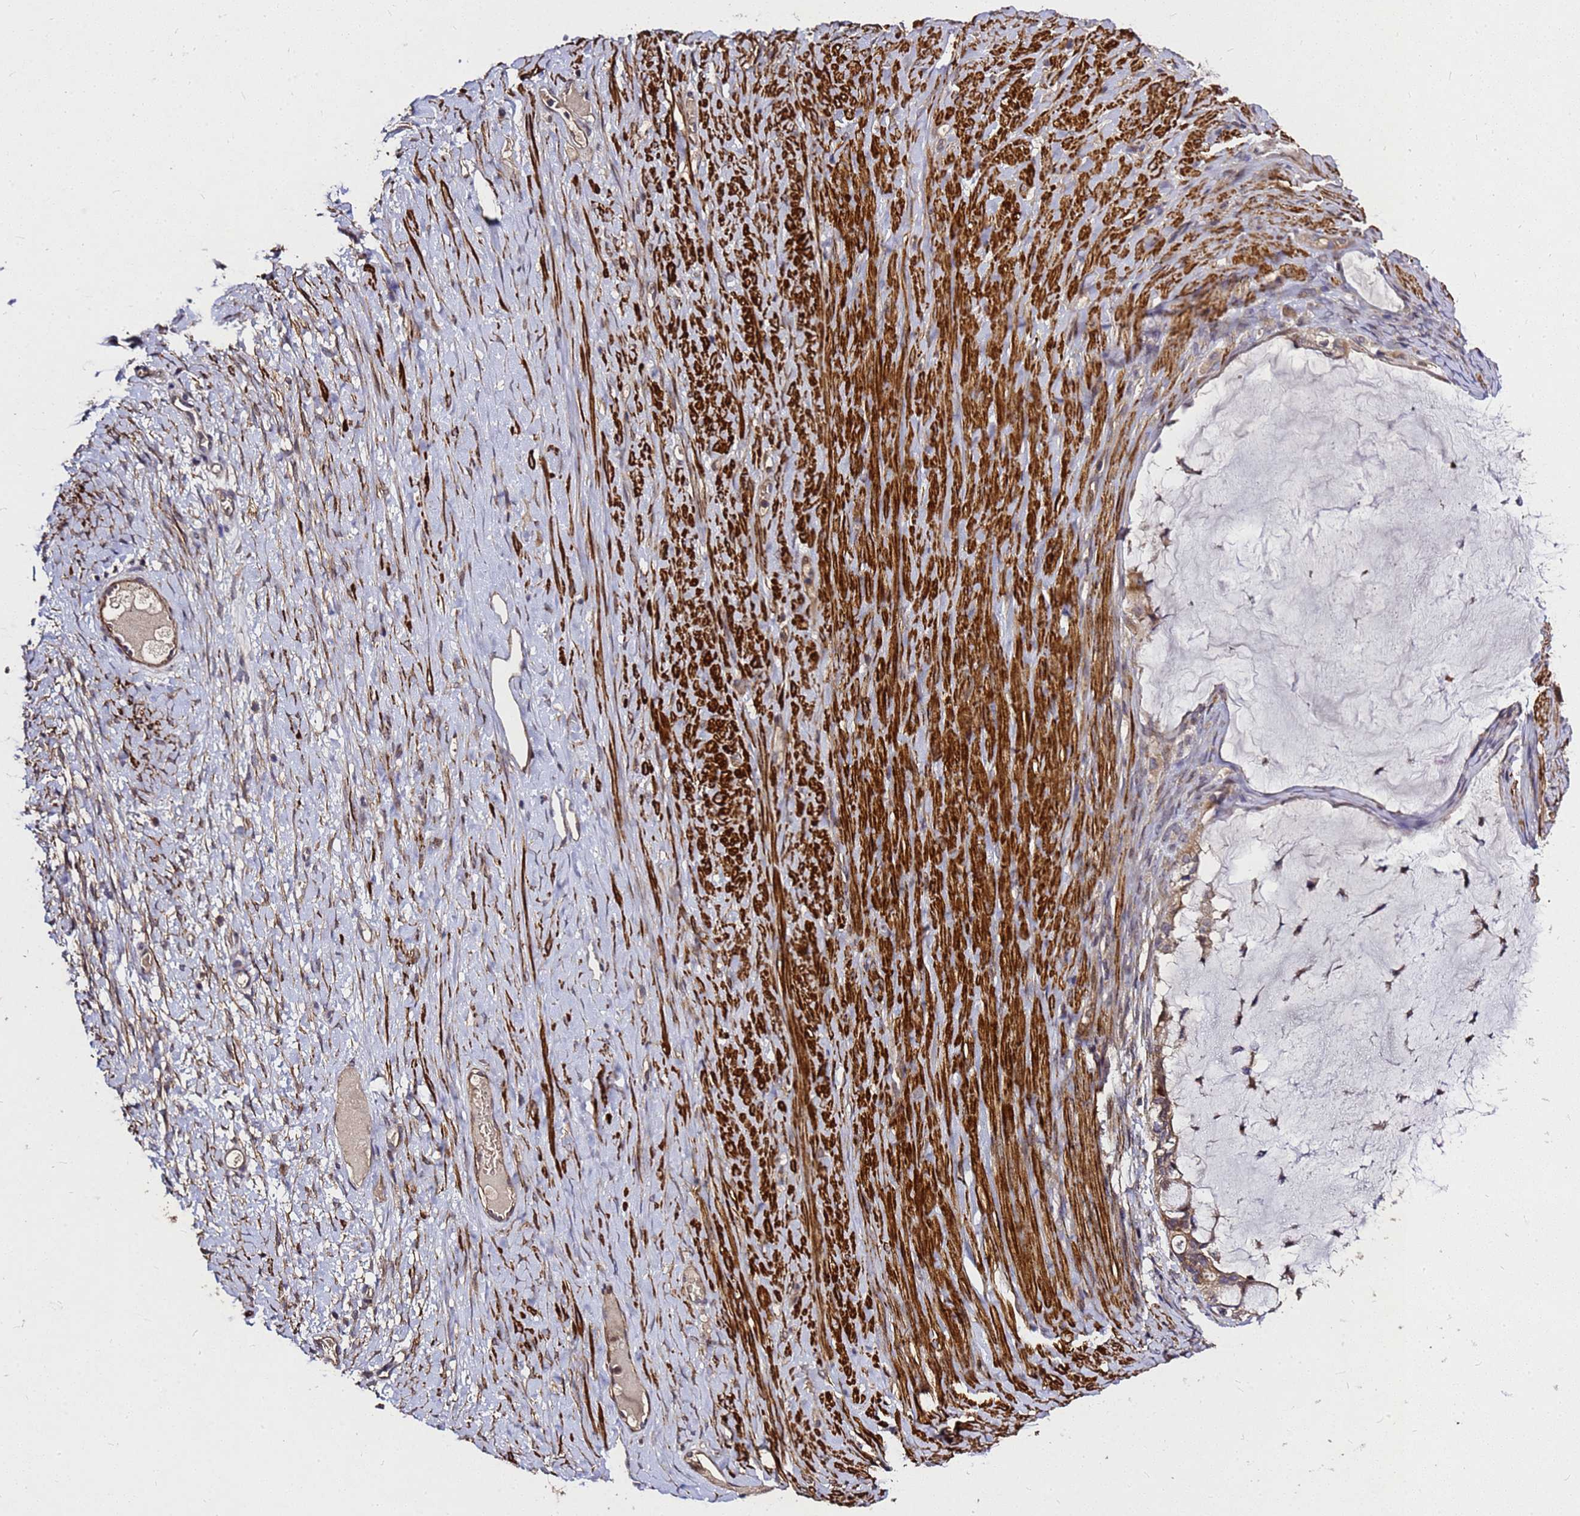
{"staining": {"intensity": "moderate", "quantity": ">75%", "location": "cytoplasmic/membranous"}, "tissue": "ovarian cancer", "cell_type": "Tumor cells", "image_type": "cancer", "snomed": [{"axis": "morphology", "description": "Cystadenocarcinoma, mucinous, NOS"}, {"axis": "topography", "description": "Ovary"}], "caption": "Ovarian mucinous cystadenocarcinoma tissue displays moderate cytoplasmic/membranous expression in about >75% of tumor cells (brown staining indicates protein expression, while blue staining denotes nuclei).", "gene": "RSPRY1", "patient": {"sex": "female", "age": 61}}